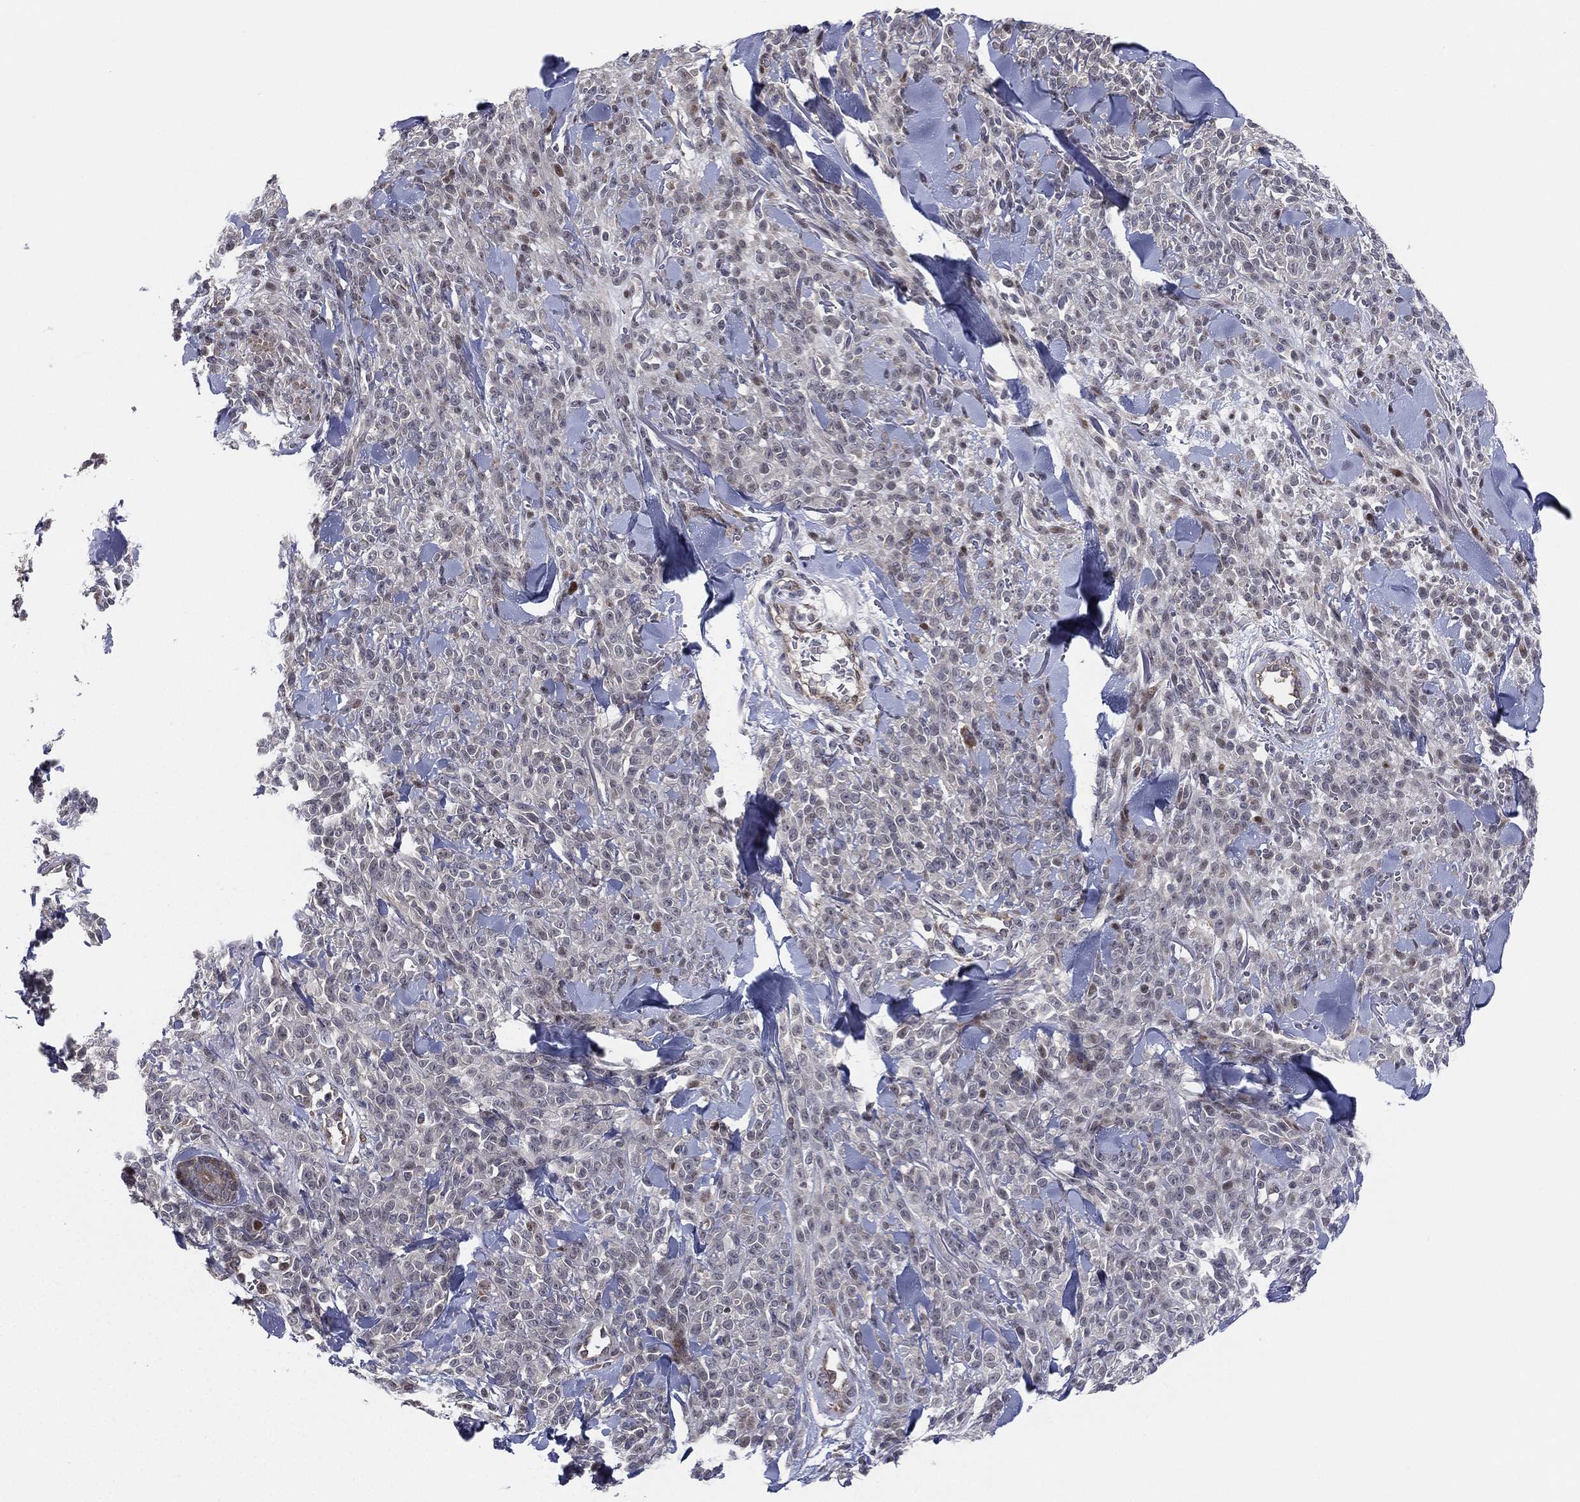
{"staining": {"intensity": "negative", "quantity": "none", "location": "none"}, "tissue": "melanoma", "cell_type": "Tumor cells", "image_type": "cancer", "snomed": [{"axis": "morphology", "description": "Malignant melanoma, NOS"}, {"axis": "topography", "description": "Skin"}, {"axis": "topography", "description": "Skin of trunk"}], "caption": "Immunohistochemistry (IHC) of melanoma exhibits no expression in tumor cells.", "gene": "UTP14A", "patient": {"sex": "male", "age": 74}}